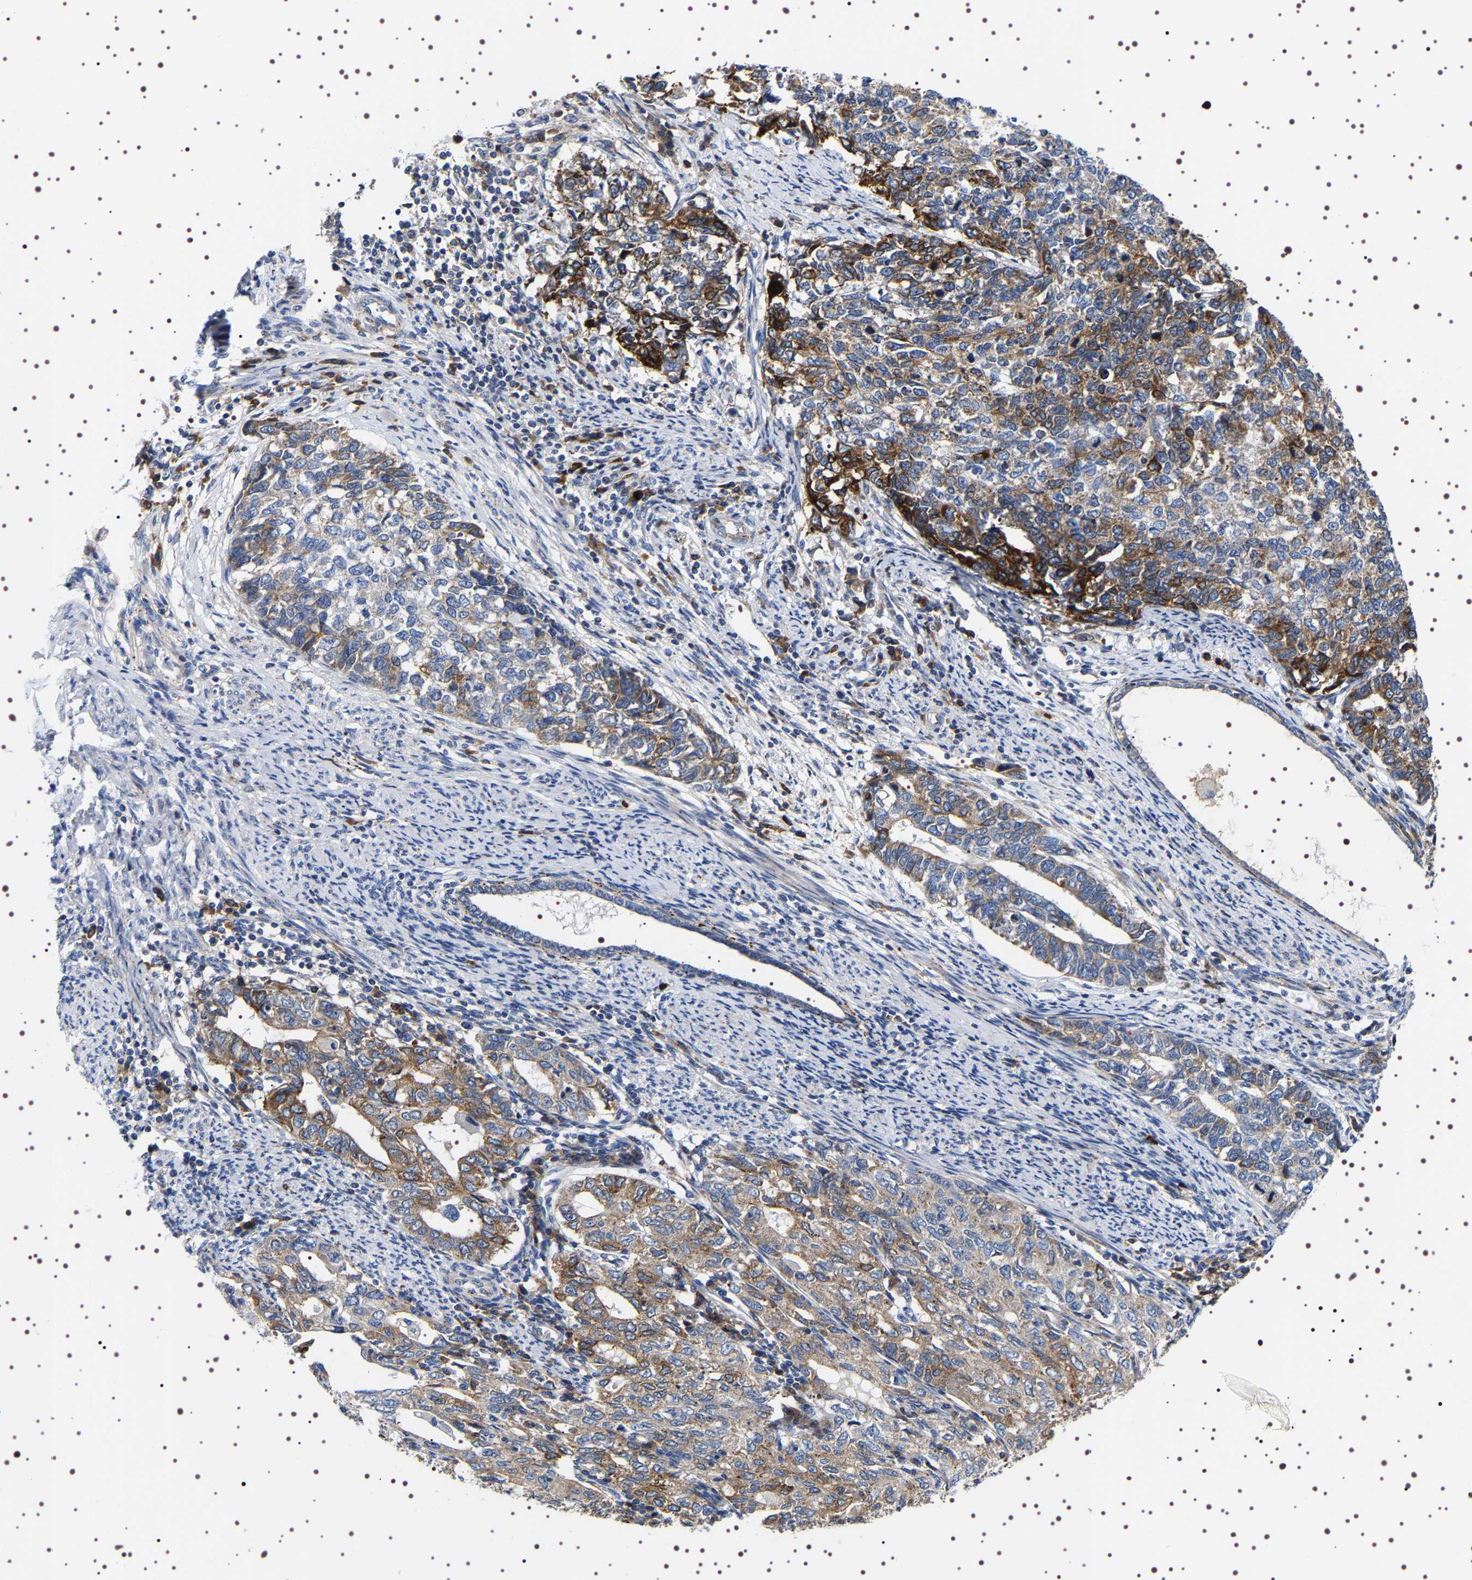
{"staining": {"intensity": "moderate", "quantity": ">75%", "location": "cytoplasmic/membranous"}, "tissue": "cervical cancer", "cell_type": "Tumor cells", "image_type": "cancer", "snomed": [{"axis": "morphology", "description": "Squamous cell carcinoma, NOS"}, {"axis": "topography", "description": "Cervix"}], "caption": "A medium amount of moderate cytoplasmic/membranous expression is identified in approximately >75% of tumor cells in cervical cancer tissue.", "gene": "SQLE", "patient": {"sex": "female", "age": 63}}